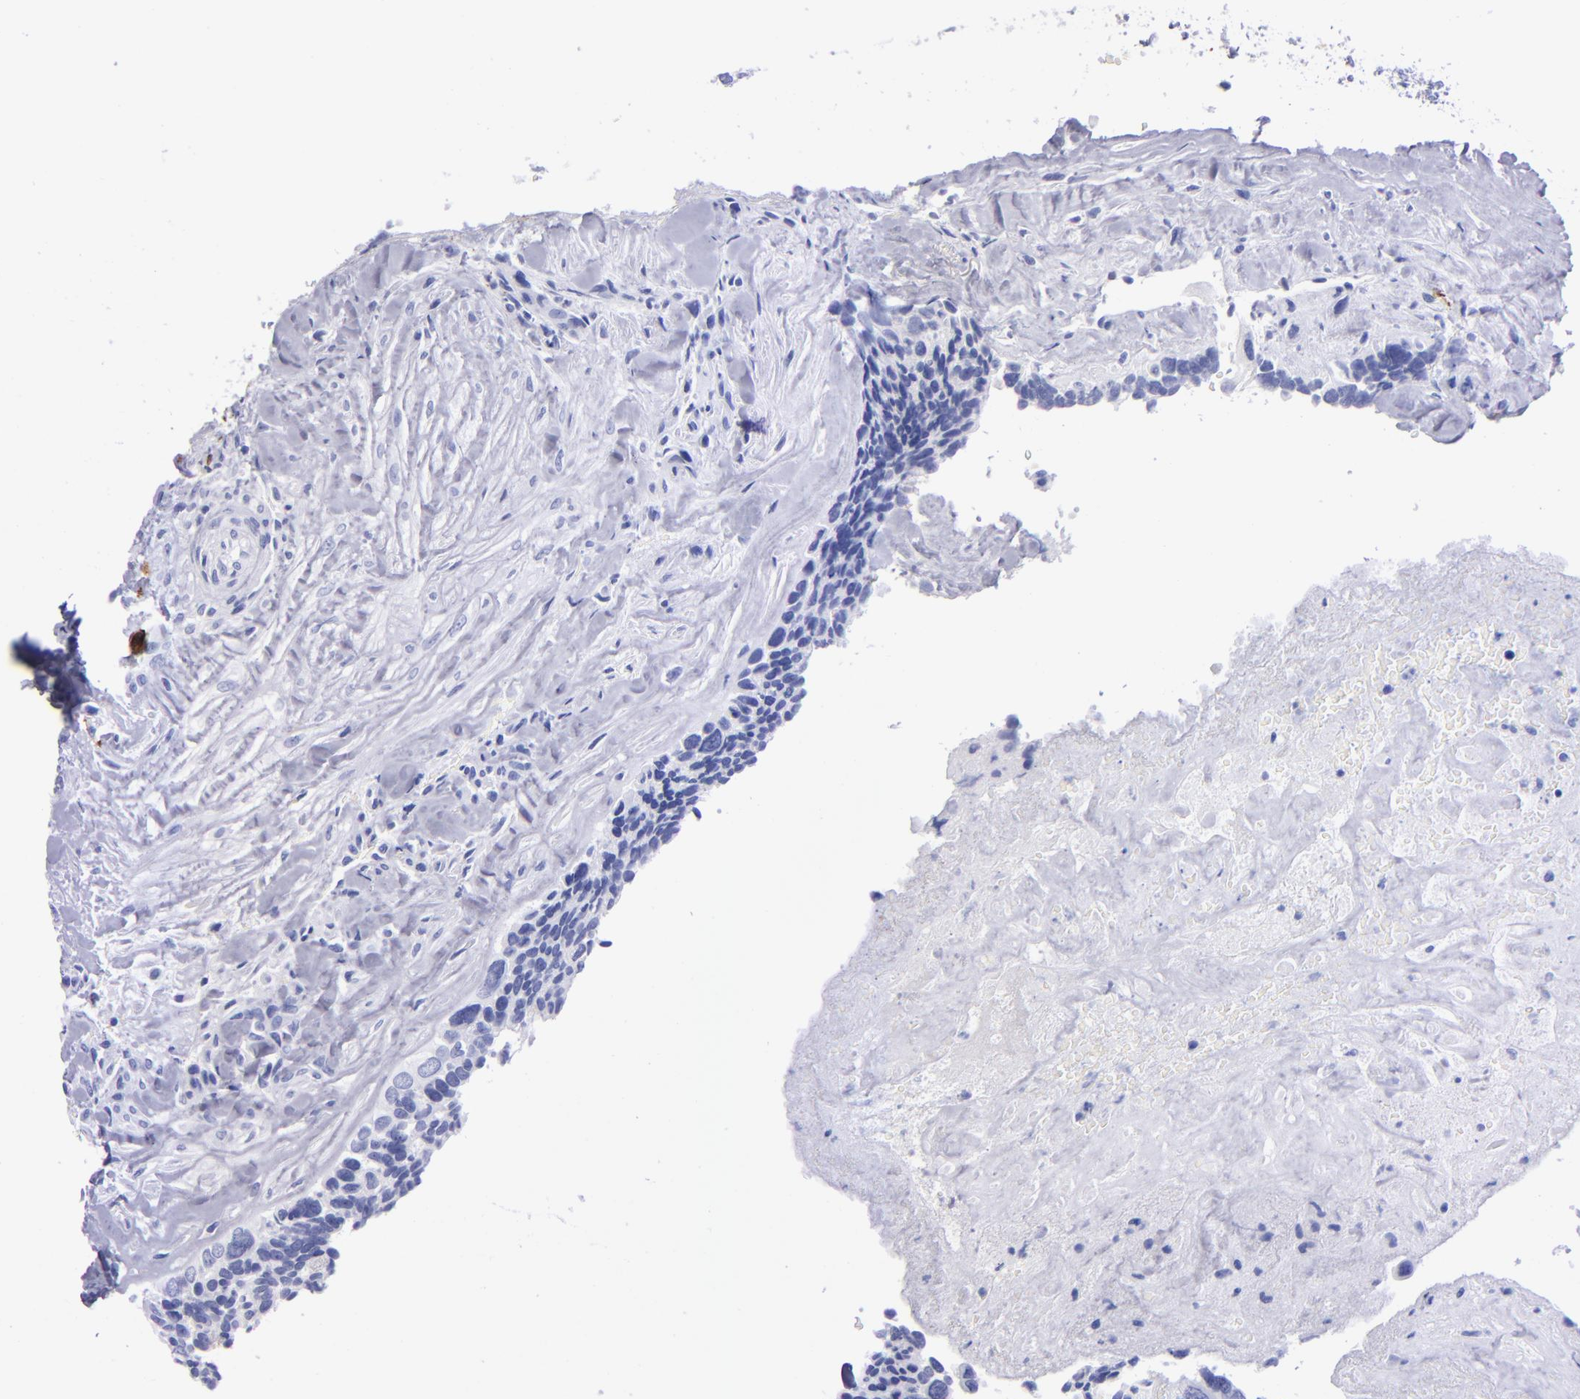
{"staining": {"intensity": "negative", "quantity": "none", "location": "none"}, "tissue": "breast cancer", "cell_type": "Tumor cells", "image_type": "cancer", "snomed": [{"axis": "morphology", "description": "Neoplasm, malignant, NOS"}, {"axis": "topography", "description": "Breast"}], "caption": "This micrograph is of breast cancer (malignant neoplasm) stained with IHC to label a protein in brown with the nuclei are counter-stained blue. There is no staining in tumor cells.", "gene": "CD38", "patient": {"sex": "female", "age": 50}}